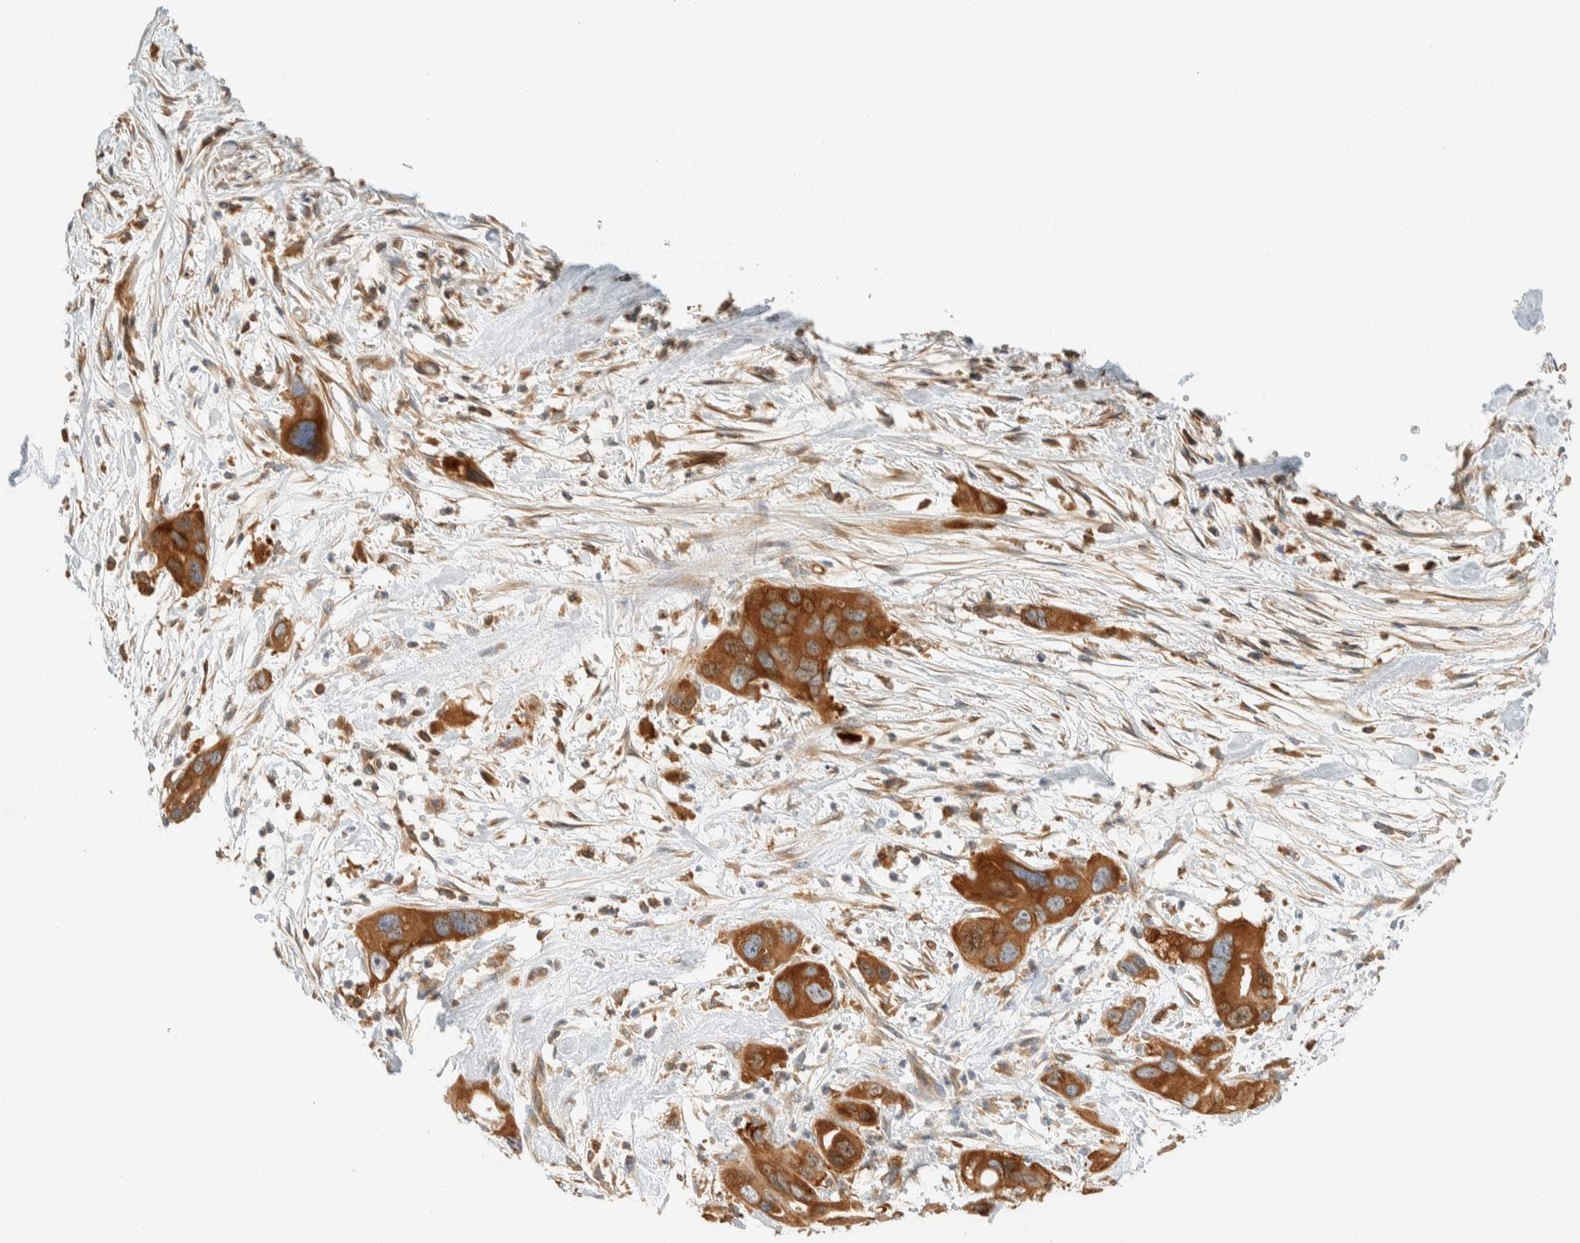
{"staining": {"intensity": "moderate", "quantity": ">75%", "location": "cytoplasmic/membranous"}, "tissue": "pancreatic cancer", "cell_type": "Tumor cells", "image_type": "cancer", "snomed": [{"axis": "morphology", "description": "Adenocarcinoma, NOS"}, {"axis": "topography", "description": "Pancreas"}], "caption": "This photomicrograph reveals pancreatic cancer (adenocarcinoma) stained with IHC to label a protein in brown. The cytoplasmic/membranous of tumor cells show moderate positivity for the protein. Nuclei are counter-stained blue.", "gene": "ARFGEF1", "patient": {"sex": "female", "age": 71}}